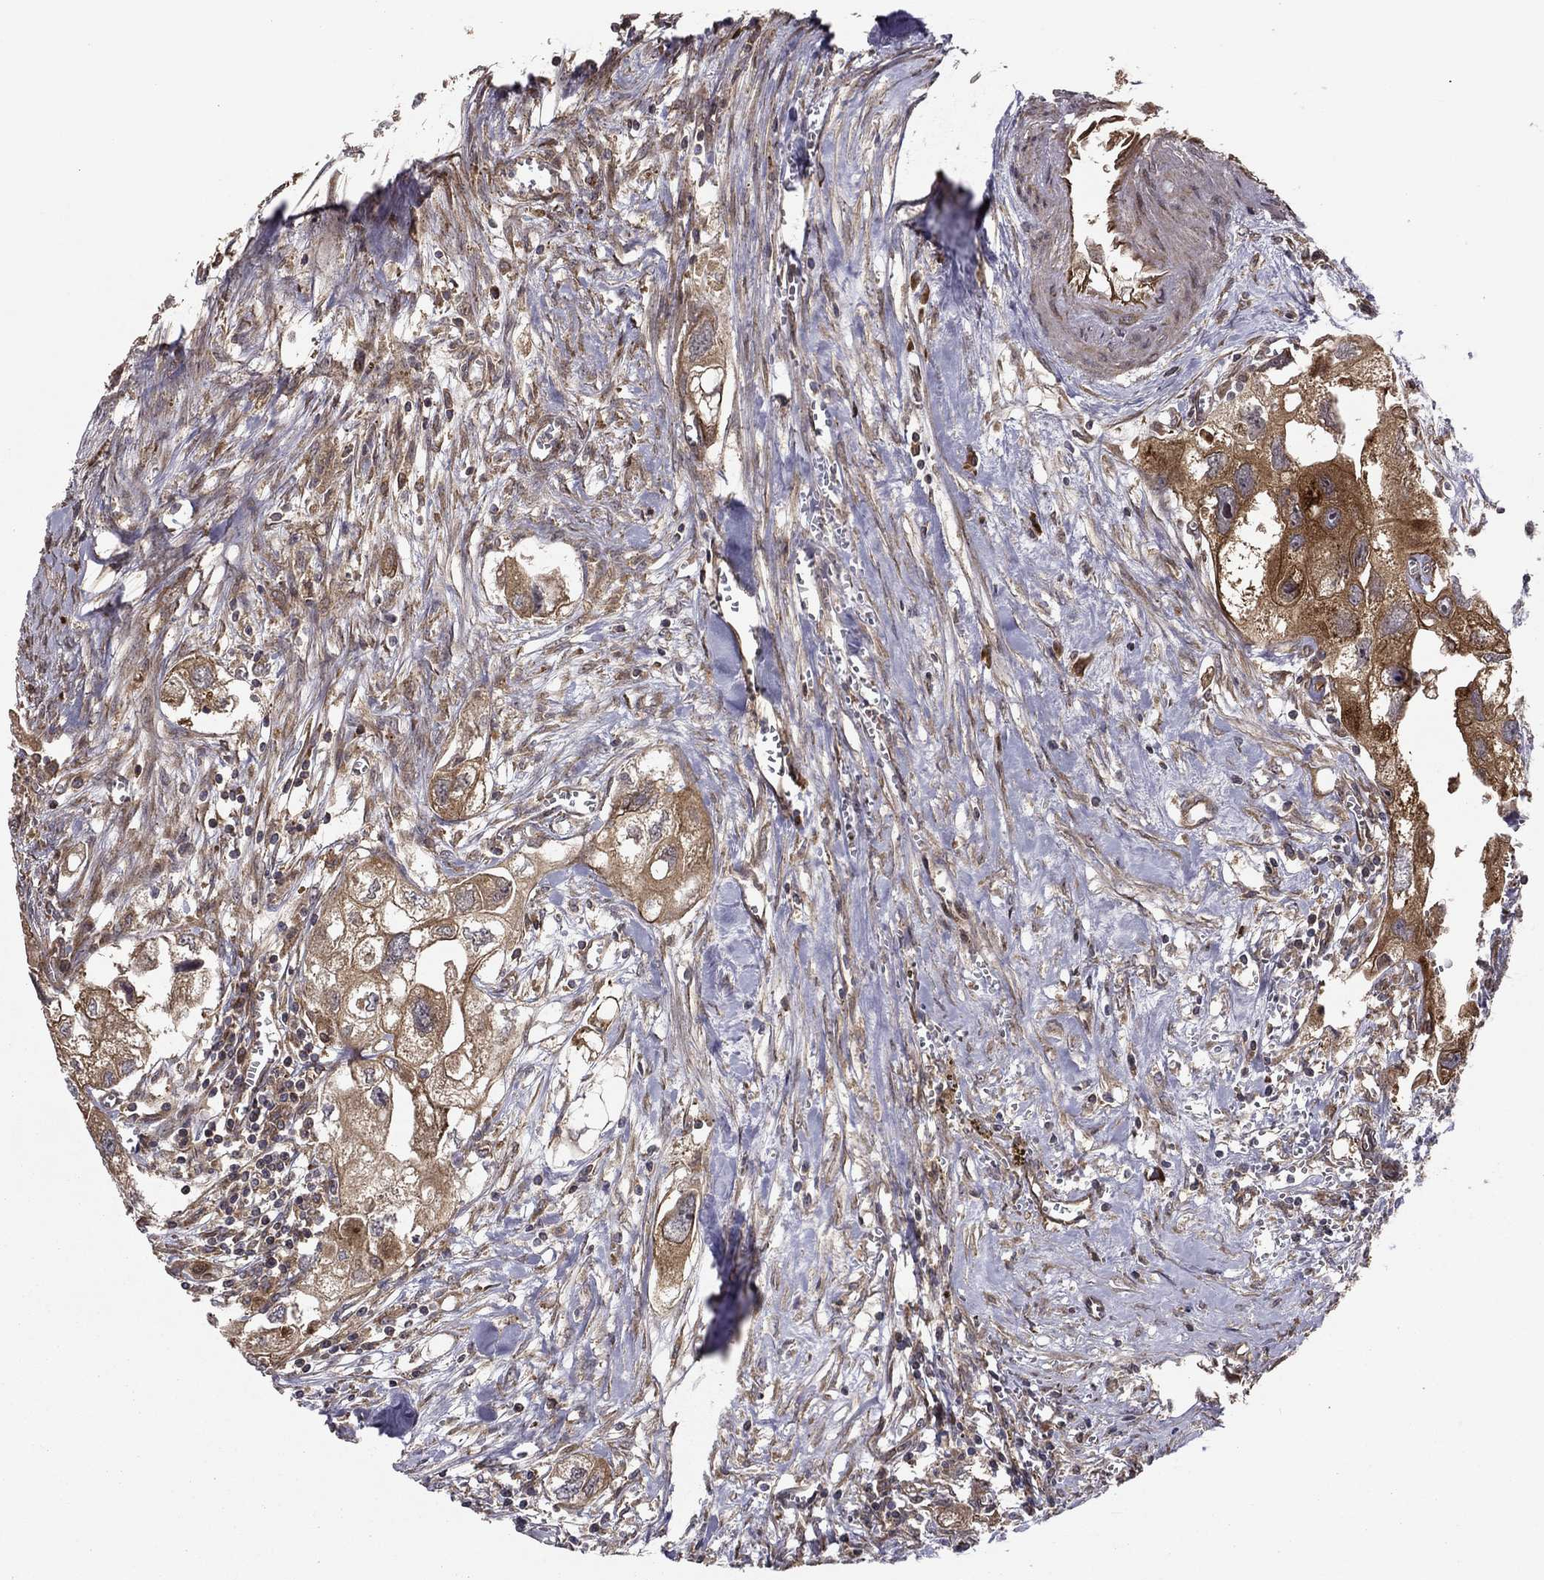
{"staining": {"intensity": "moderate", "quantity": "25%-75%", "location": "cytoplasmic/membranous"}, "tissue": "urothelial cancer", "cell_type": "Tumor cells", "image_type": "cancer", "snomed": [{"axis": "morphology", "description": "Urothelial carcinoma, High grade"}, {"axis": "topography", "description": "Urinary bladder"}], "caption": "Immunohistochemical staining of human urothelial cancer displays medium levels of moderate cytoplasmic/membranous expression in about 25%-75% of tumor cells.", "gene": "BABAM2", "patient": {"sex": "male", "age": 59}}